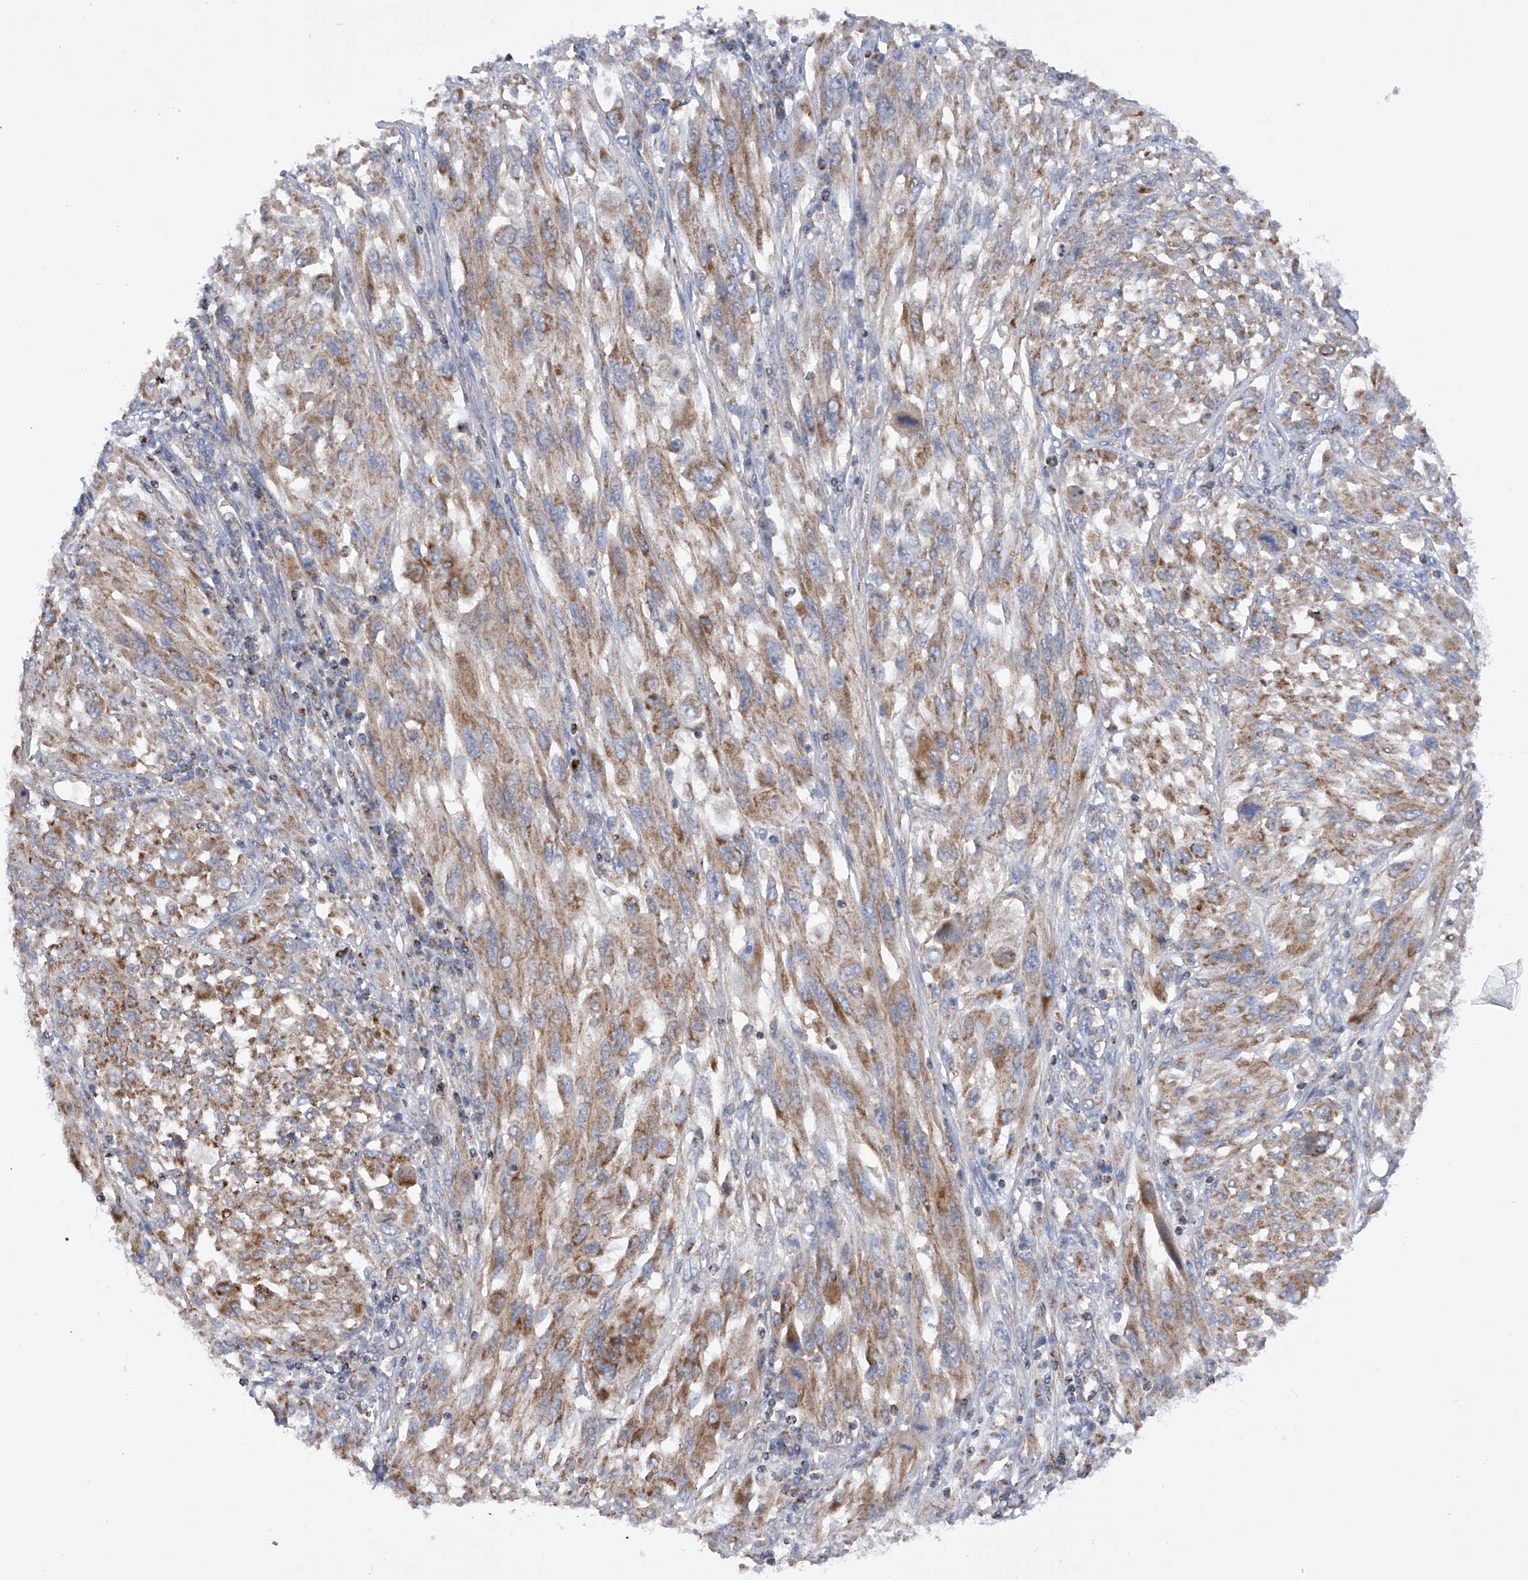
{"staining": {"intensity": "moderate", "quantity": ">75%", "location": "cytoplasmic/membranous"}, "tissue": "melanoma", "cell_type": "Tumor cells", "image_type": "cancer", "snomed": [{"axis": "morphology", "description": "Malignant melanoma, NOS"}, {"axis": "topography", "description": "Skin"}], "caption": "Malignant melanoma tissue demonstrates moderate cytoplasmic/membranous staining in about >75% of tumor cells", "gene": "PDSS2", "patient": {"sex": "female", "age": 91}}